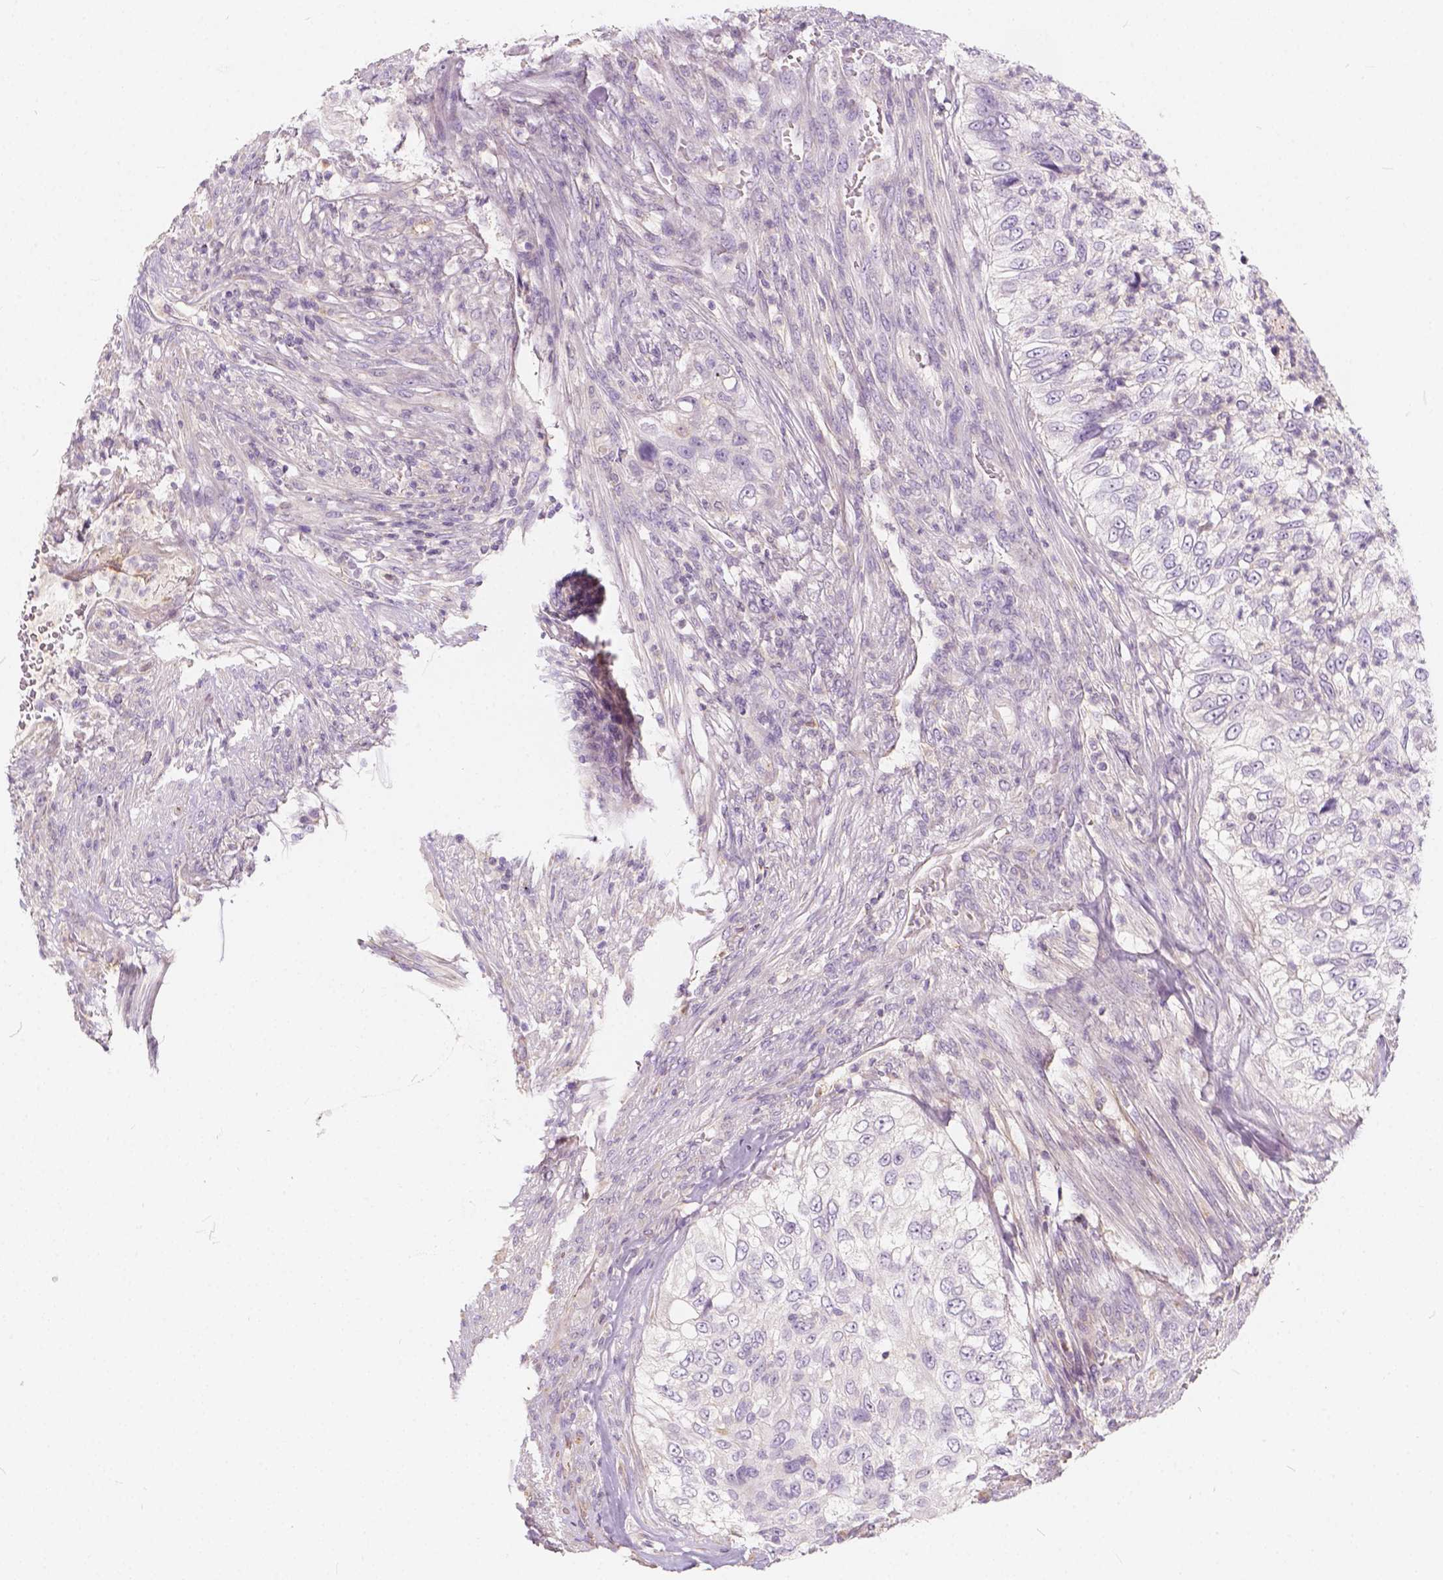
{"staining": {"intensity": "negative", "quantity": "none", "location": "none"}, "tissue": "urothelial cancer", "cell_type": "Tumor cells", "image_type": "cancer", "snomed": [{"axis": "morphology", "description": "Urothelial carcinoma, High grade"}, {"axis": "topography", "description": "Urinary bladder"}], "caption": "A histopathology image of high-grade urothelial carcinoma stained for a protein shows no brown staining in tumor cells.", "gene": "KIAA0513", "patient": {"sex": "female", "age": 60}}